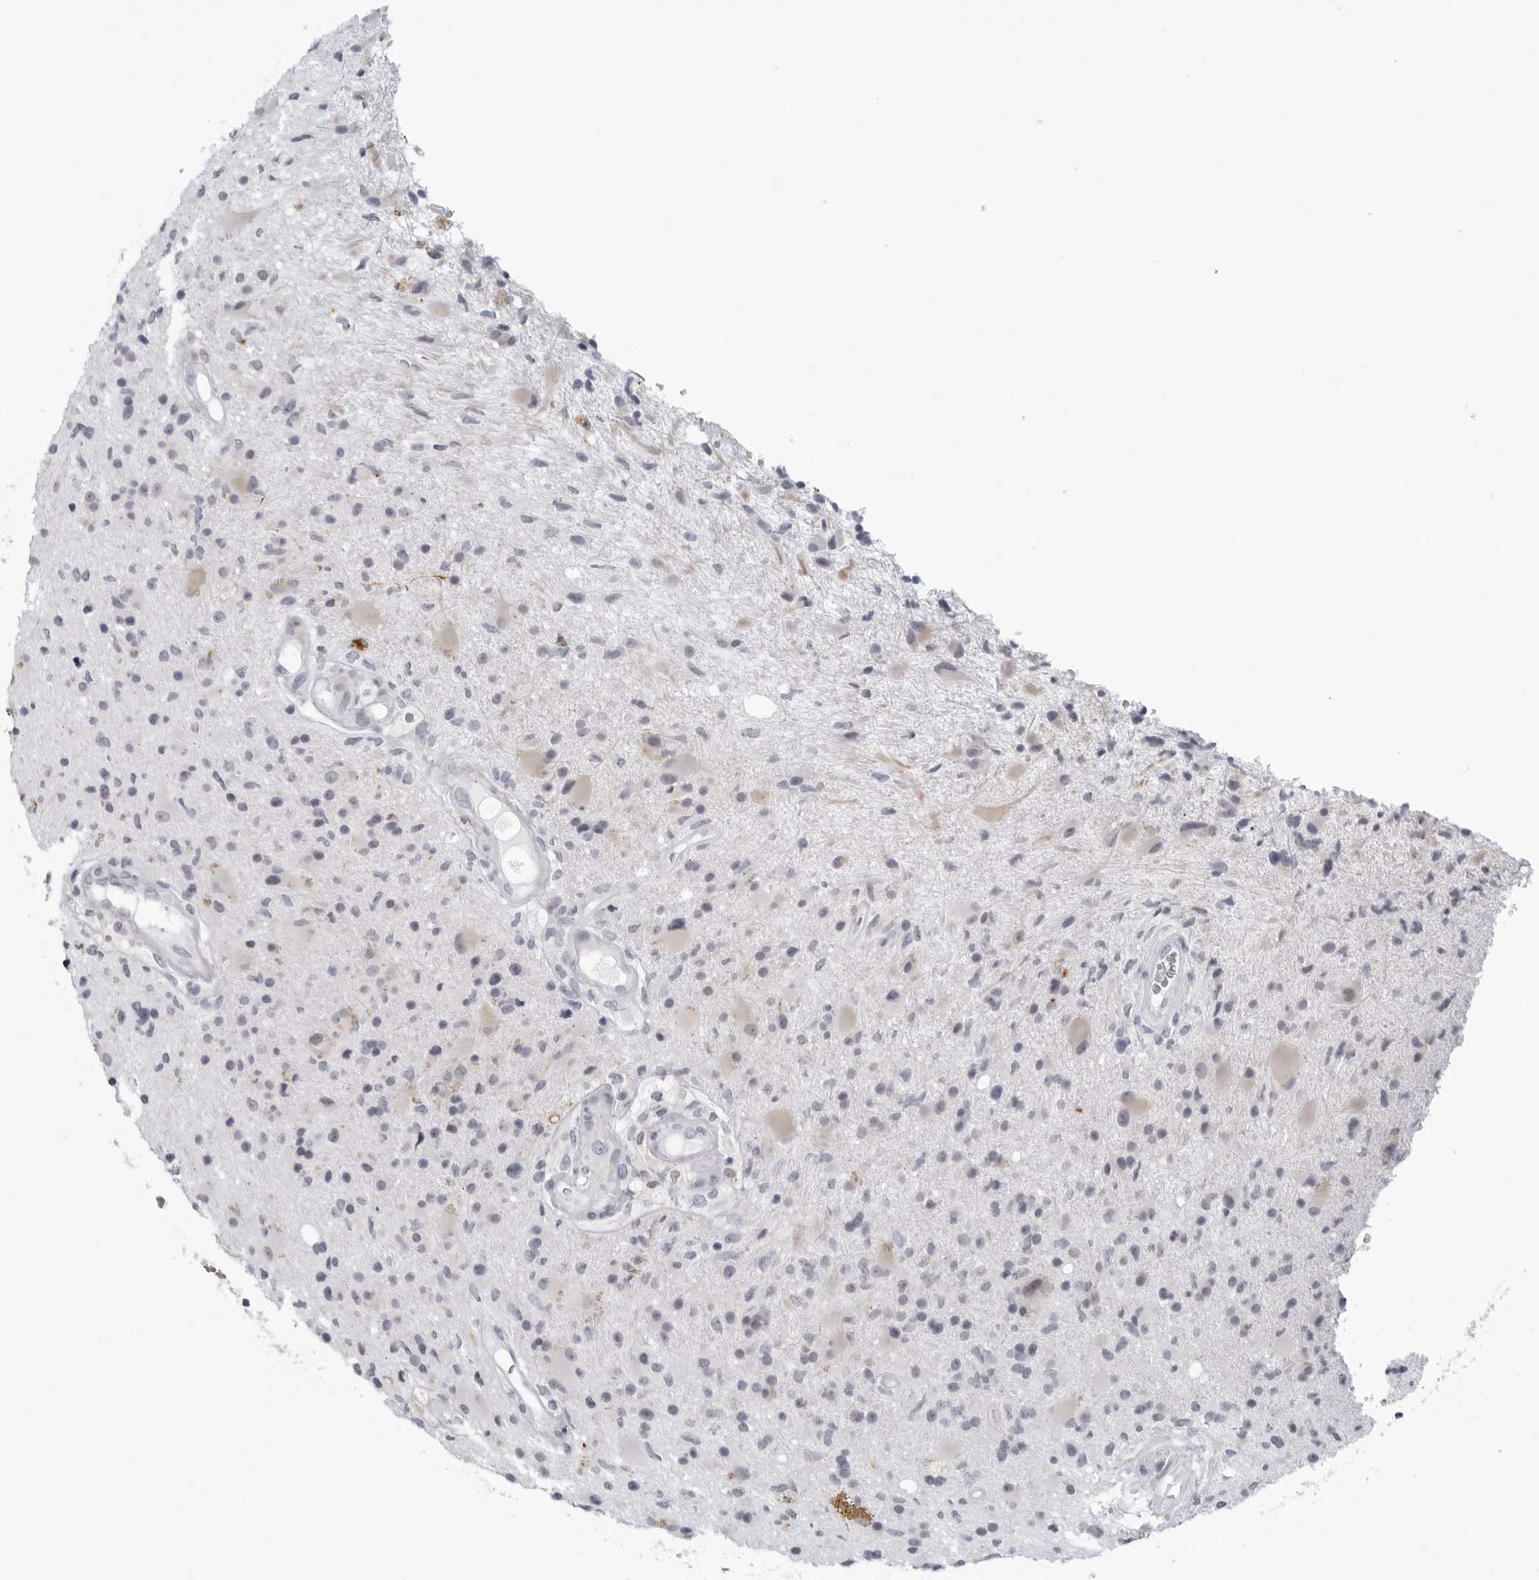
{"staining": {"intensity": "negative", "quantity": "none", "location": "none"}, "tissue": "glioma", "cell_type": "Tumor cells", "image_type": "cancer", "snomed": [{"axis": "morphology", "description": "Glioma, malignant, High grade"}, {"axis": "topography", "description": "Brain"}], "caption": "This is an IHC micrograph of human glioma. There is no expression in tumor cells.", "gene": "OPLAH", "patient": {"sex": "male", "age": 33}}